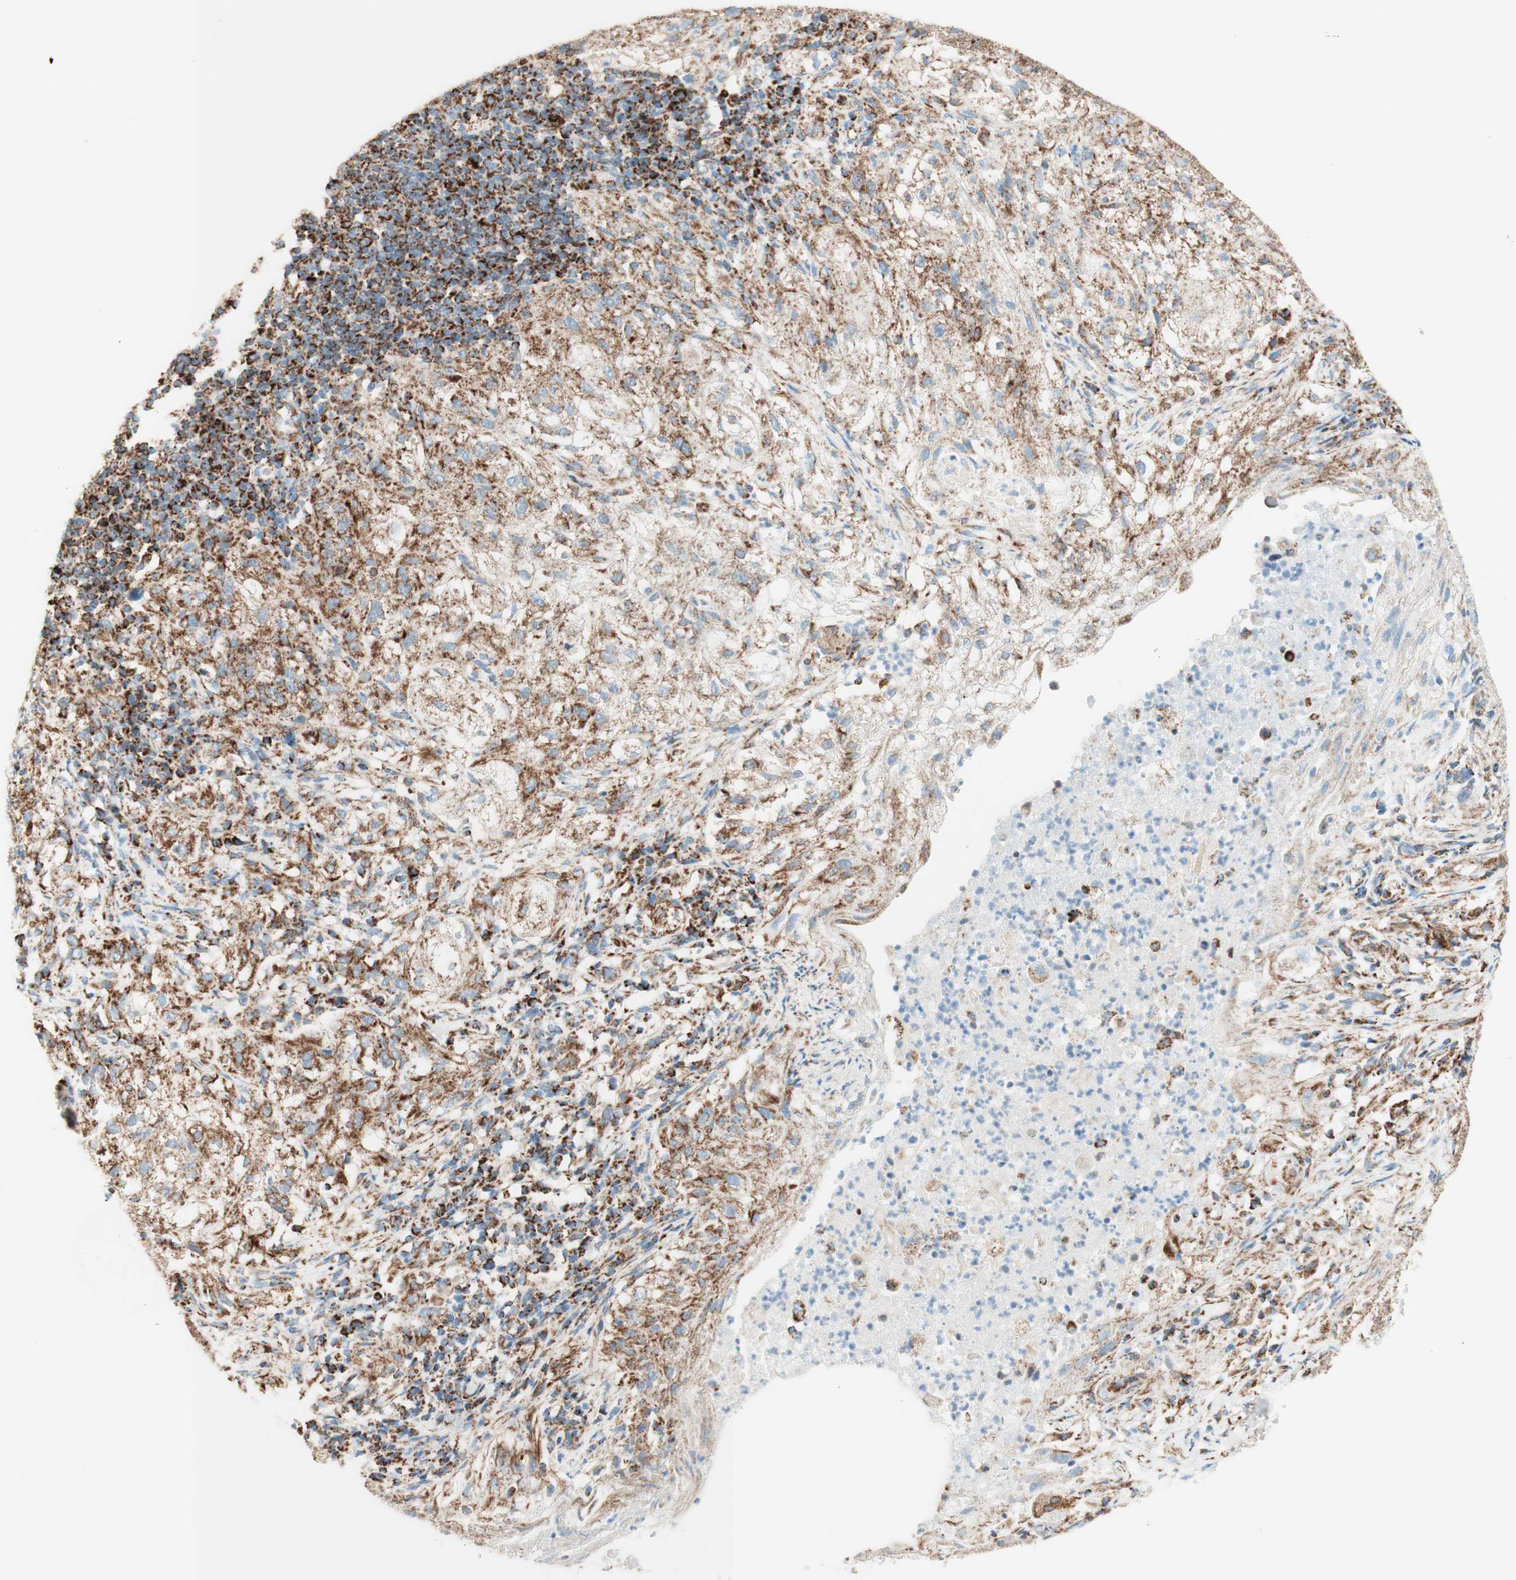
{"staining": {"intensity": "moderate", "quantity": ">75%", "location": "cytoplasmic/membranous"}, "tissue": "lung cancer", "cell_type": "Tumor cells", "image_type": "cancer", "snomed": [{"axis": "morphology", "description": "Inflammation, NOS"}, {"axis": "morphology", "description": "Squamous cell carcinoma, NOS"}, {"axis": "topography", "description": "Lymph node"}, {"axis": "topography", "description": "Soft tissue"}, {"axis": "topography", "description": "Lung"}], "caption": "Moderate cytoplasmic/membranous positivity for a protein is seen in approximately >75% of tumor cells of lung cancer using IHC.", "gene": "TOMM20", "patient": {"sex": "male", "age": 66}}